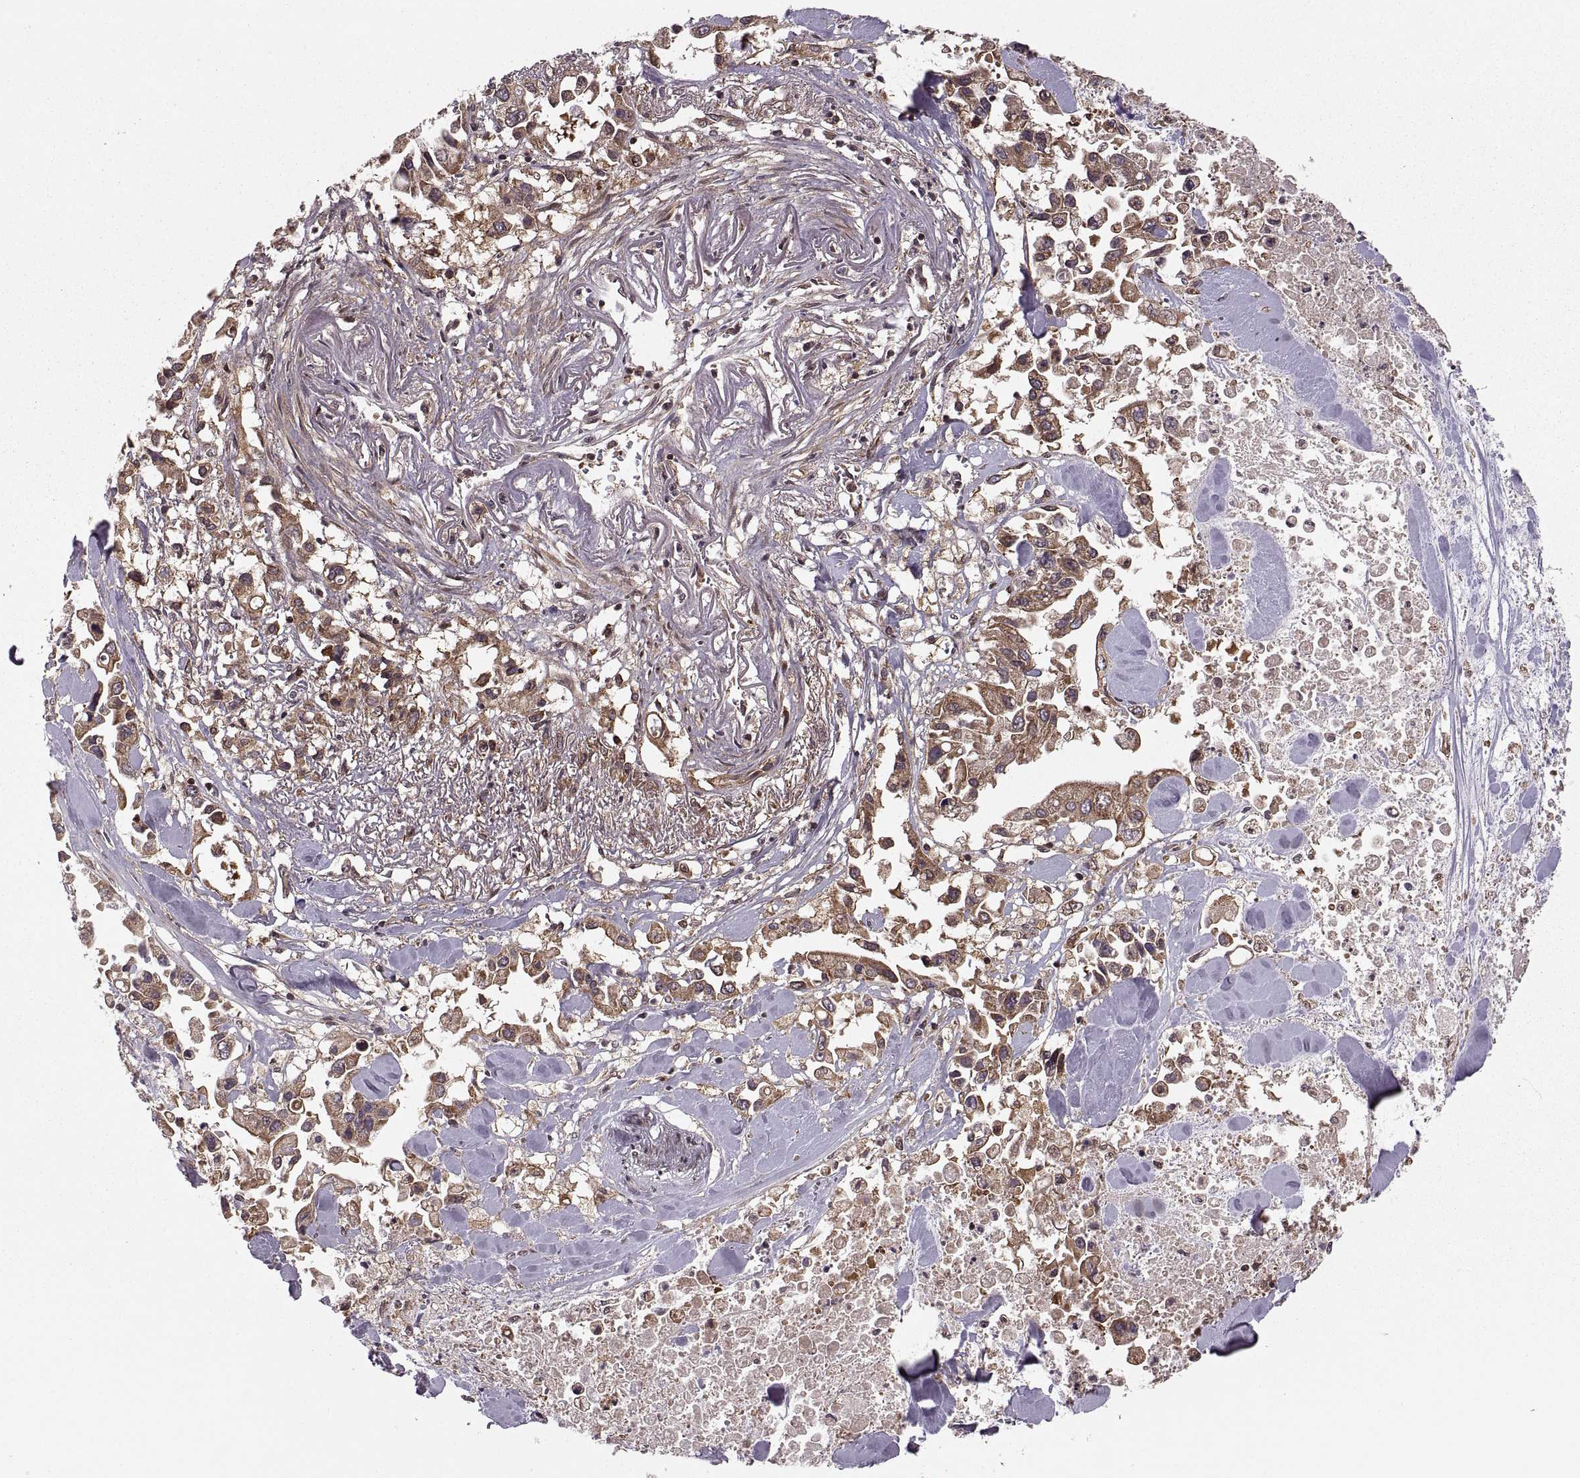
{"staining": {"intensity": "moderate", "quantity": ">75%", "location": "cytoplasmic/membranous"}, "tissue": "pancreatic cancer", "cell_type": "Tumor cells", "image_type": "cancer", "snomed": [{"axis": "morphology", "description": "Adenocarcinoma, NOS"}, {"axis": "topography", "description": "Pancreas"}], "caption": "Protein expression analysis of human pancreatic cancer (adenocarcinoma) reveals moderate cytoplasmic/membranous positivity in approximately >75% of tumor cells.", "gene": "DEDD", "patient": {"sex": "female", "age": 83}}